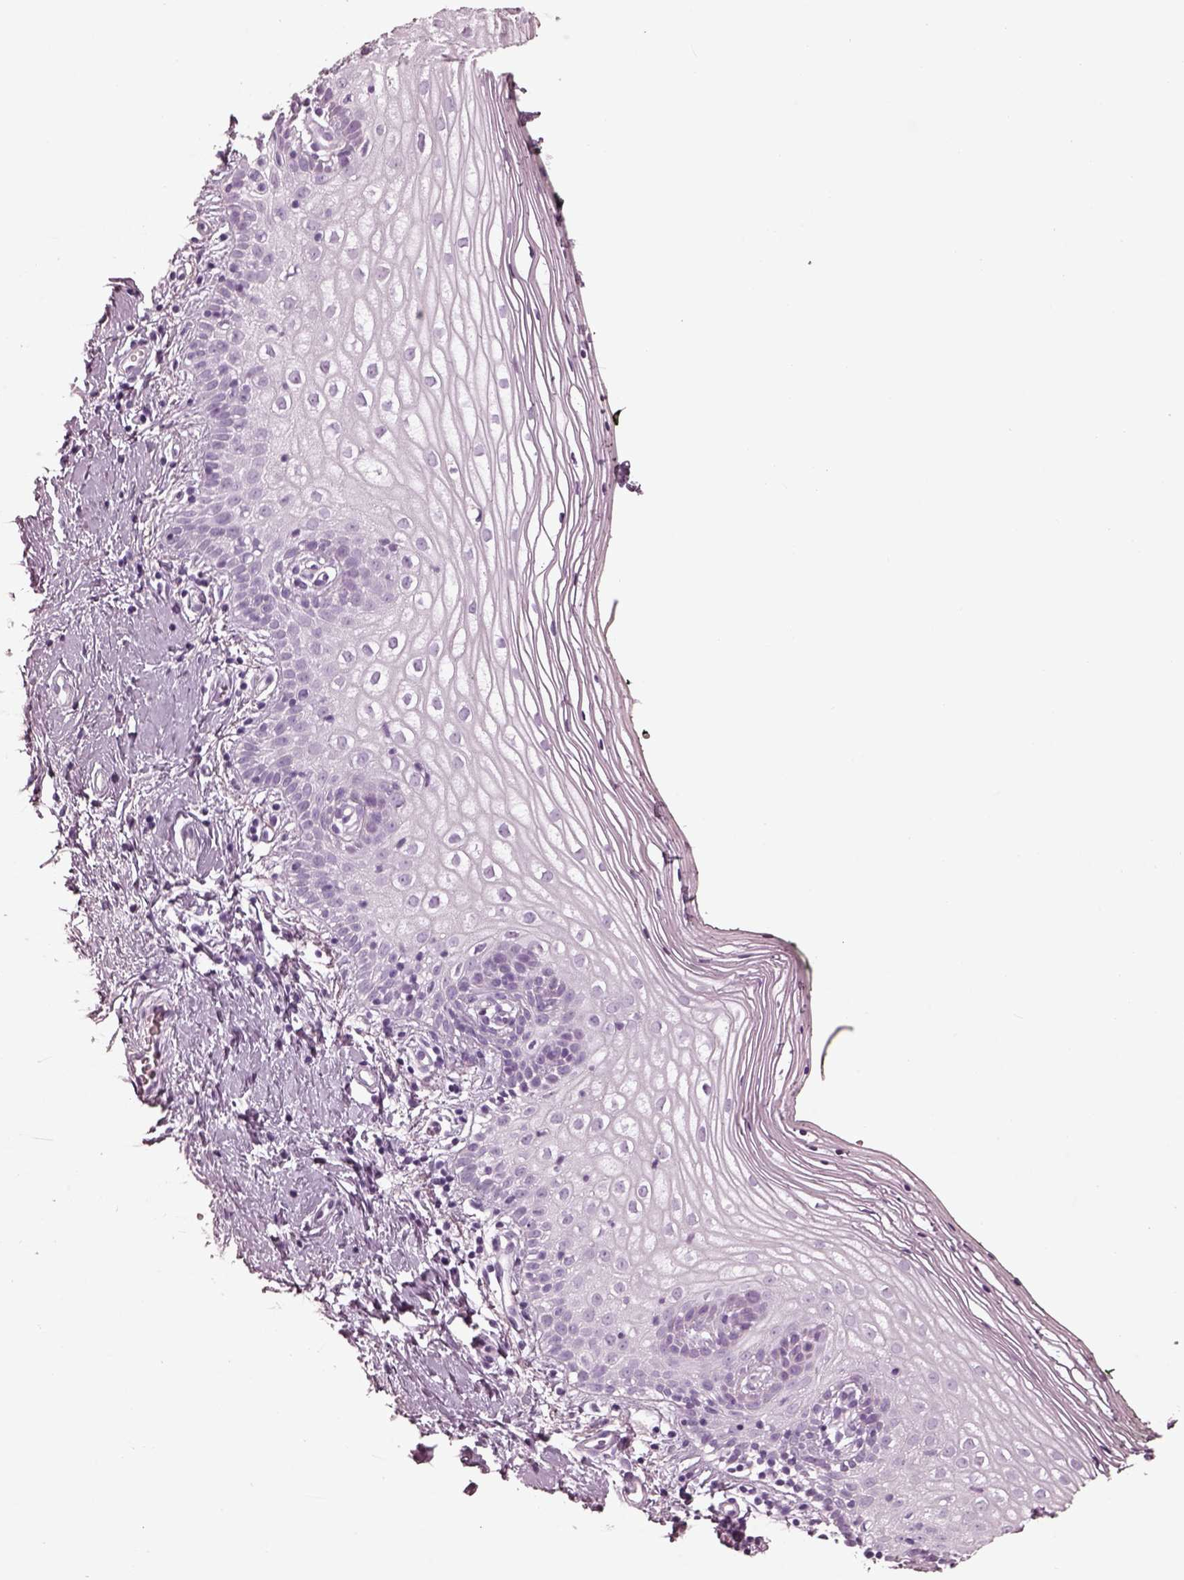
{"staining": {"intensity": "negative", "quantity": "none", "location": "none"}, "tissue": "vagina", "cell_type": "Squamous epithelial cells", "image_type": "normal", "snomed": [{"axis": "morphology", "description": "Normal tissue, NOS"}, {"axis": "topography", "description": "Vagina"}], "caption": "Immunohistochemistry (IHC) of normal vagina demonstrates no expression in squamous epithelial cells. The staining is performed using DAB brown chromogen with nuclei counter-stained in using hematoxylin.", "gene": "FABP9", "patient": {"sex": "female", "age": 47}}